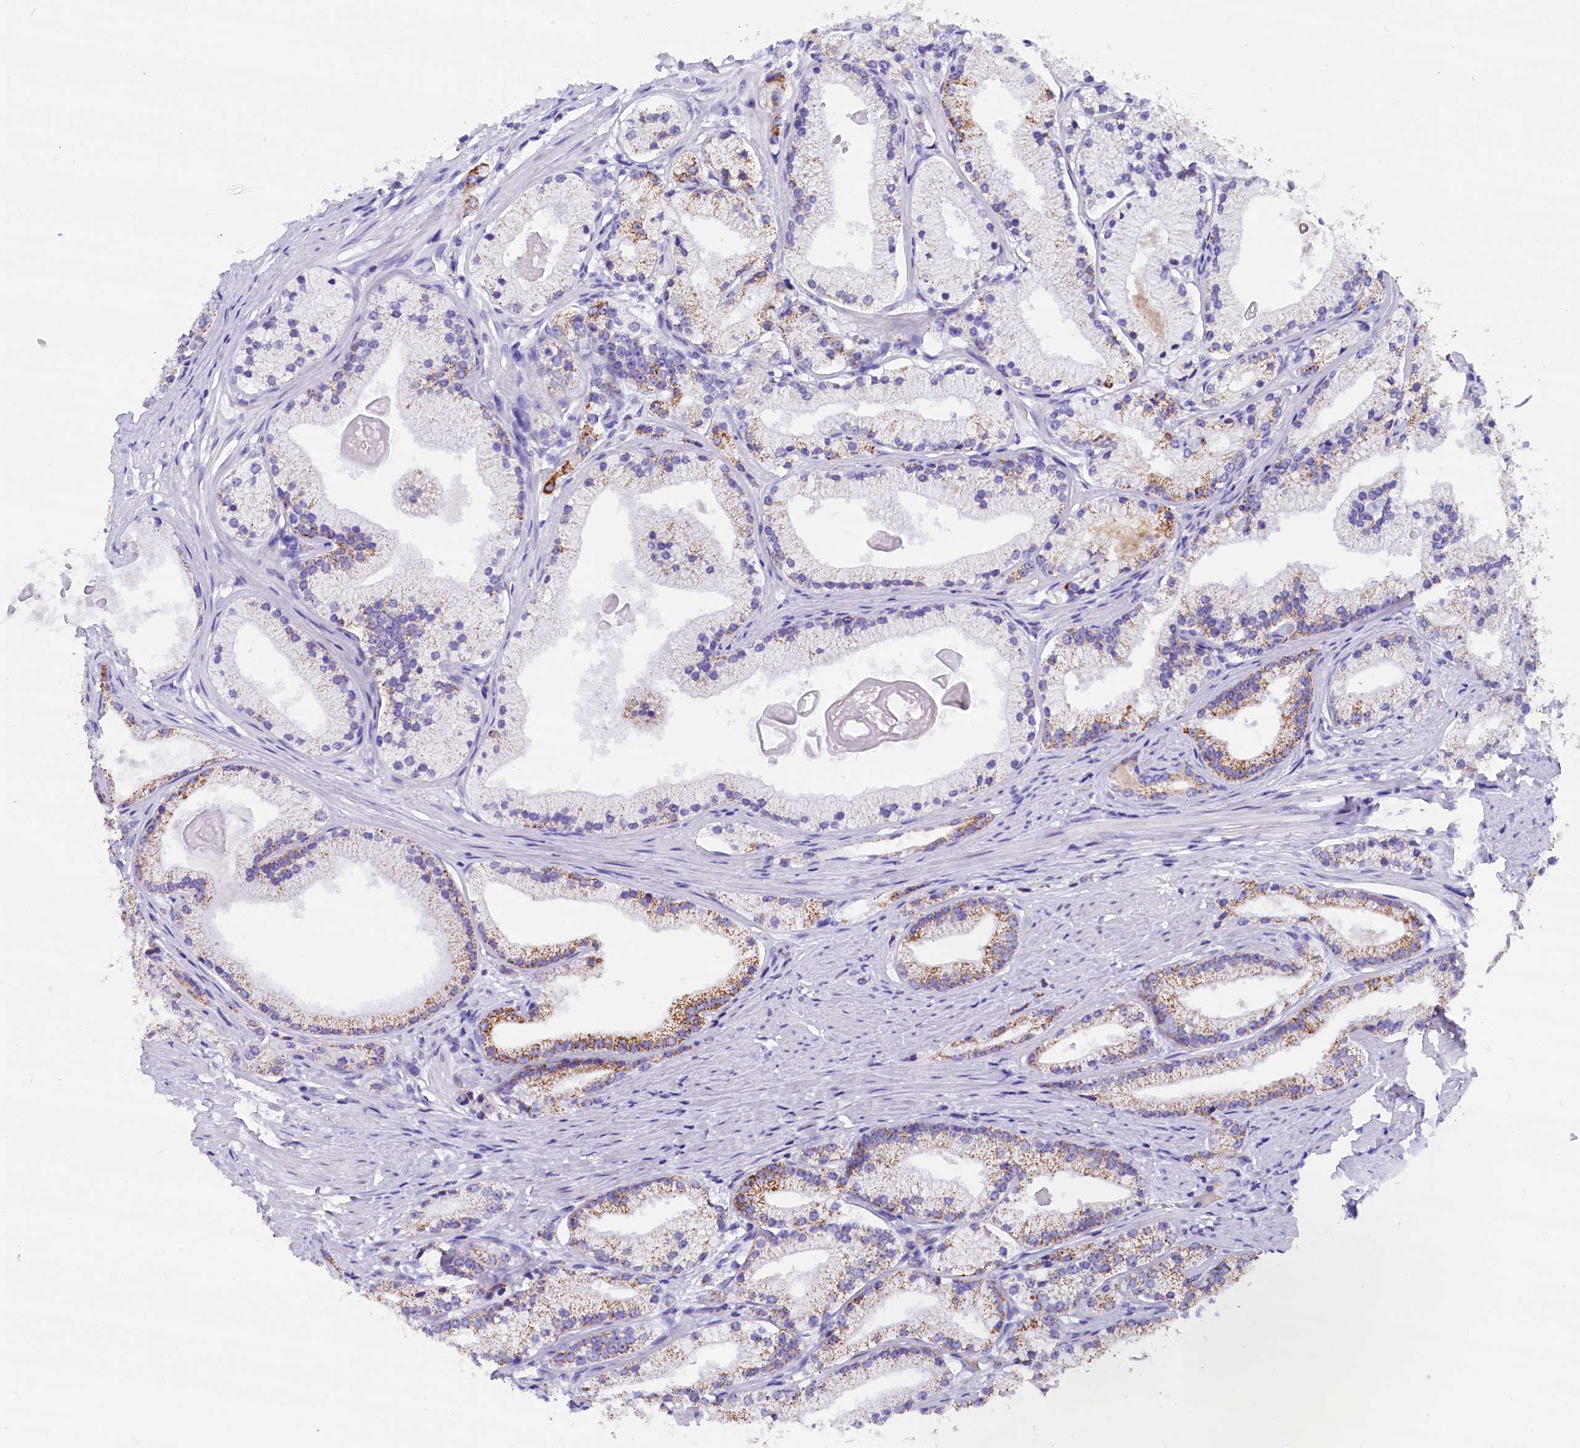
{"staining": {"intensity": "moderate", "quantity": "25%-75%", "location": "cytoplasmic/membranous"}, "tissue": "prostate cancer", "cell_type": "Tumor cells", "image_type": "cancer", "snomed": [{"axis": "morphology", "description": "Adenocarcinoma, Low grade"}, {"axis": "topography", "description": "Prostate"}], "caption": "Prostate cancer (low-grade adenocarcinoma) stained with DAB (3,3'-diaminobenzidine) immunohistochemistry (IHC) exhibits medium levels of moderate cytoplasmic/membranous staining in about 25%-75% of tumor cells.", "gene": "ABAT", "patient": {"sex": "male", "age": 57}}